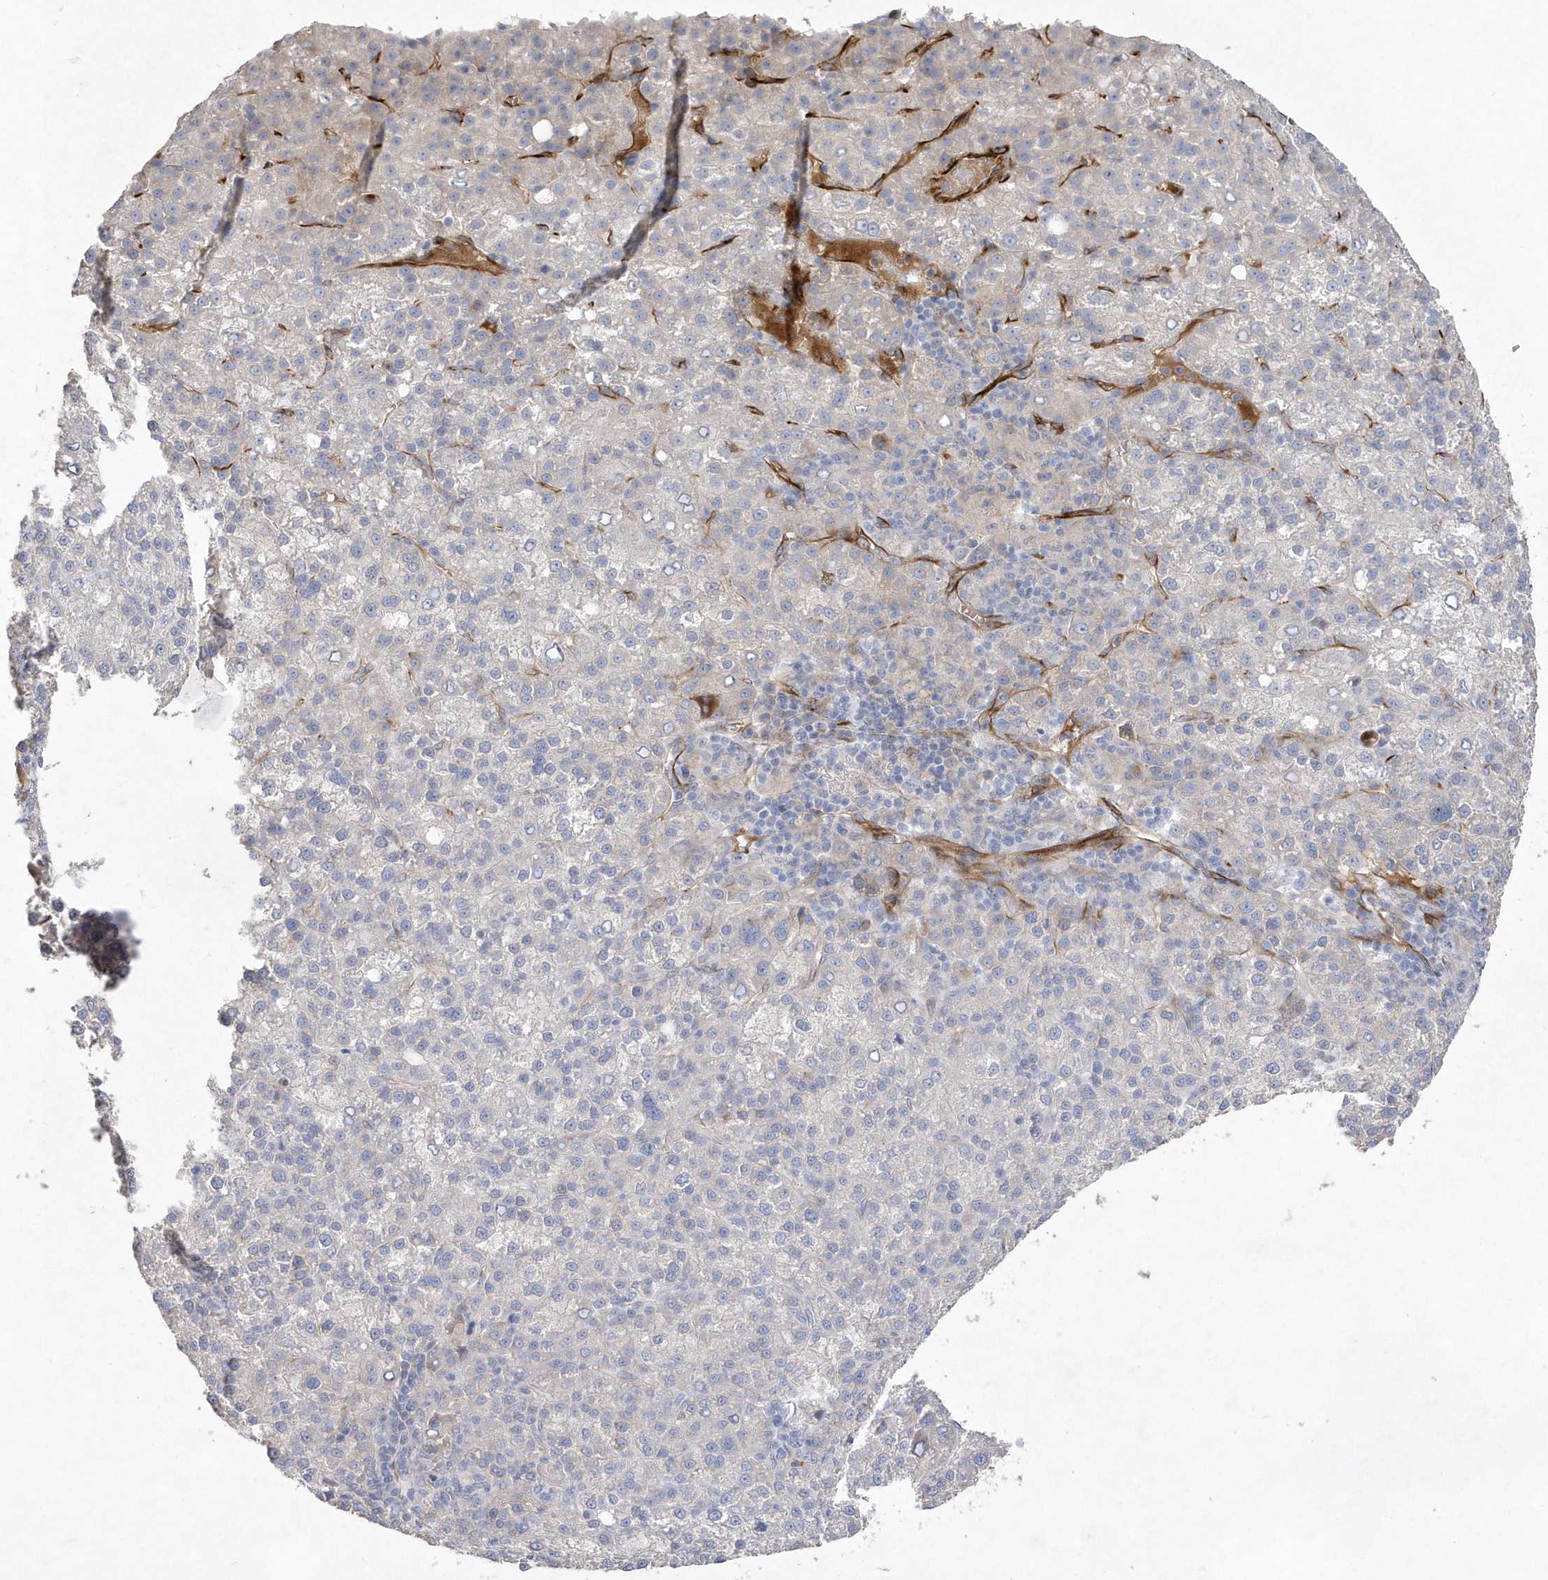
{"staining": {"intensity": "negative", "quantity": "none", "location": "none"}, "tissue": "liver cancer", "cell_type": "Tumor cells", "image_type": "cancer", "snomed": [{"axis": "morphology", "description": "Carcinoma, Hepatocellular, NOS"}, {"axis": "topography", "description": "Liver"}], "caption": "IHC of human liver cancer (hepatocellular carcinoma) reveals no staining in tumor cells. Brightfield microscopy of immunohistochemistry (IHC) stained with DAB (brown) and hematoxylin (blue), captured at high magnification.", "gene": "TMEM132B", "patient": {"sex": "female", "age": 58}}